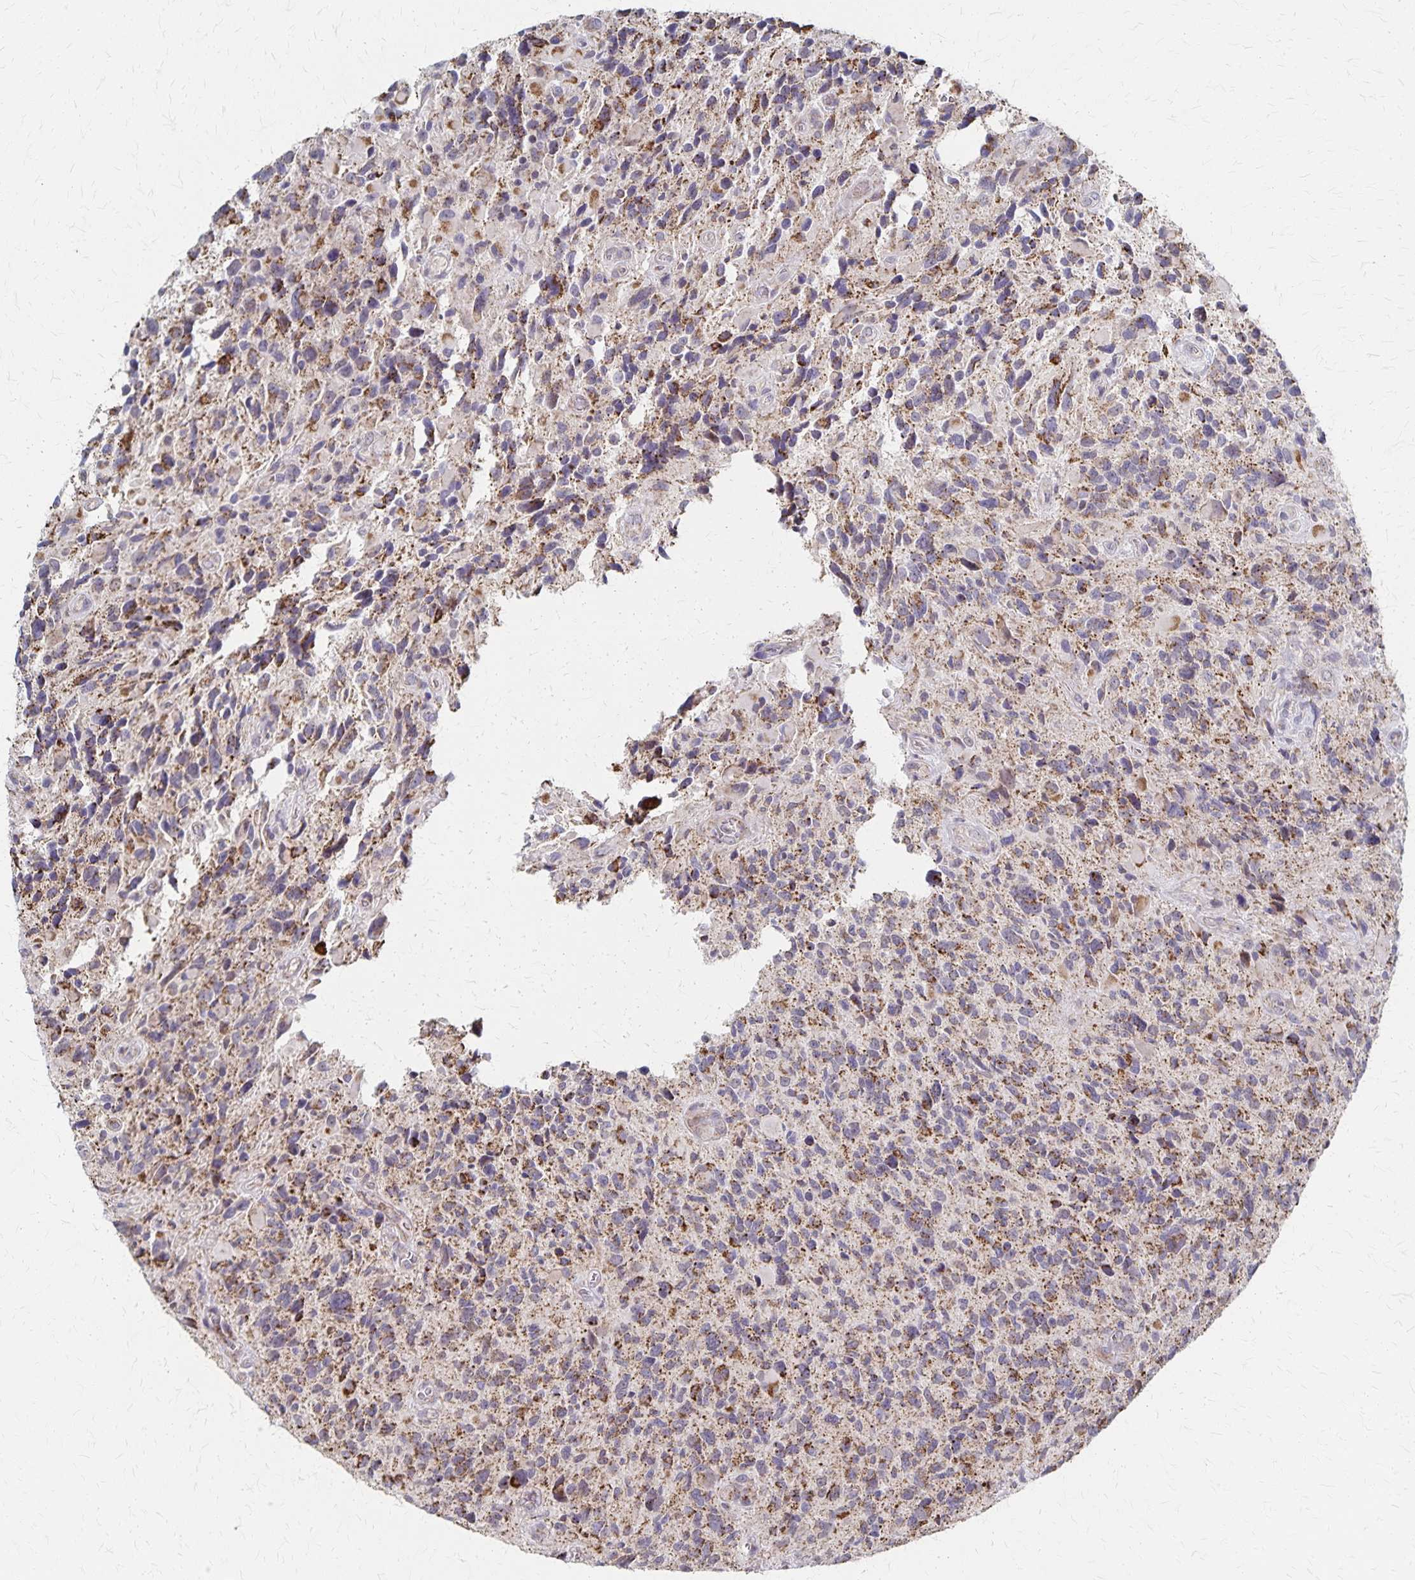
{"staining": {"intensity": "moderate", "quantity": ">75%", "location": "cytoplasmic/membranous"}, "tissue": "glioma", "cell_type": "Tumor cells", "image_type": "cancer", "snomed": [{"axis": "morphology", "description": "Glioma, malignant, High grade"}, {"axis": "topography", "description": "Brain"}], "caption": "Moderate cytoplasmic/membranous protein expression is appreciated in about >75% of tumor cells in malignant high-grade glioma. (DAB (3,3'-diaminobenzidine) IHC, brown staining for protein, blue staining for nuclei).", "gene": "DYRK4", "patient": {"sex": "male", "age": 46}}